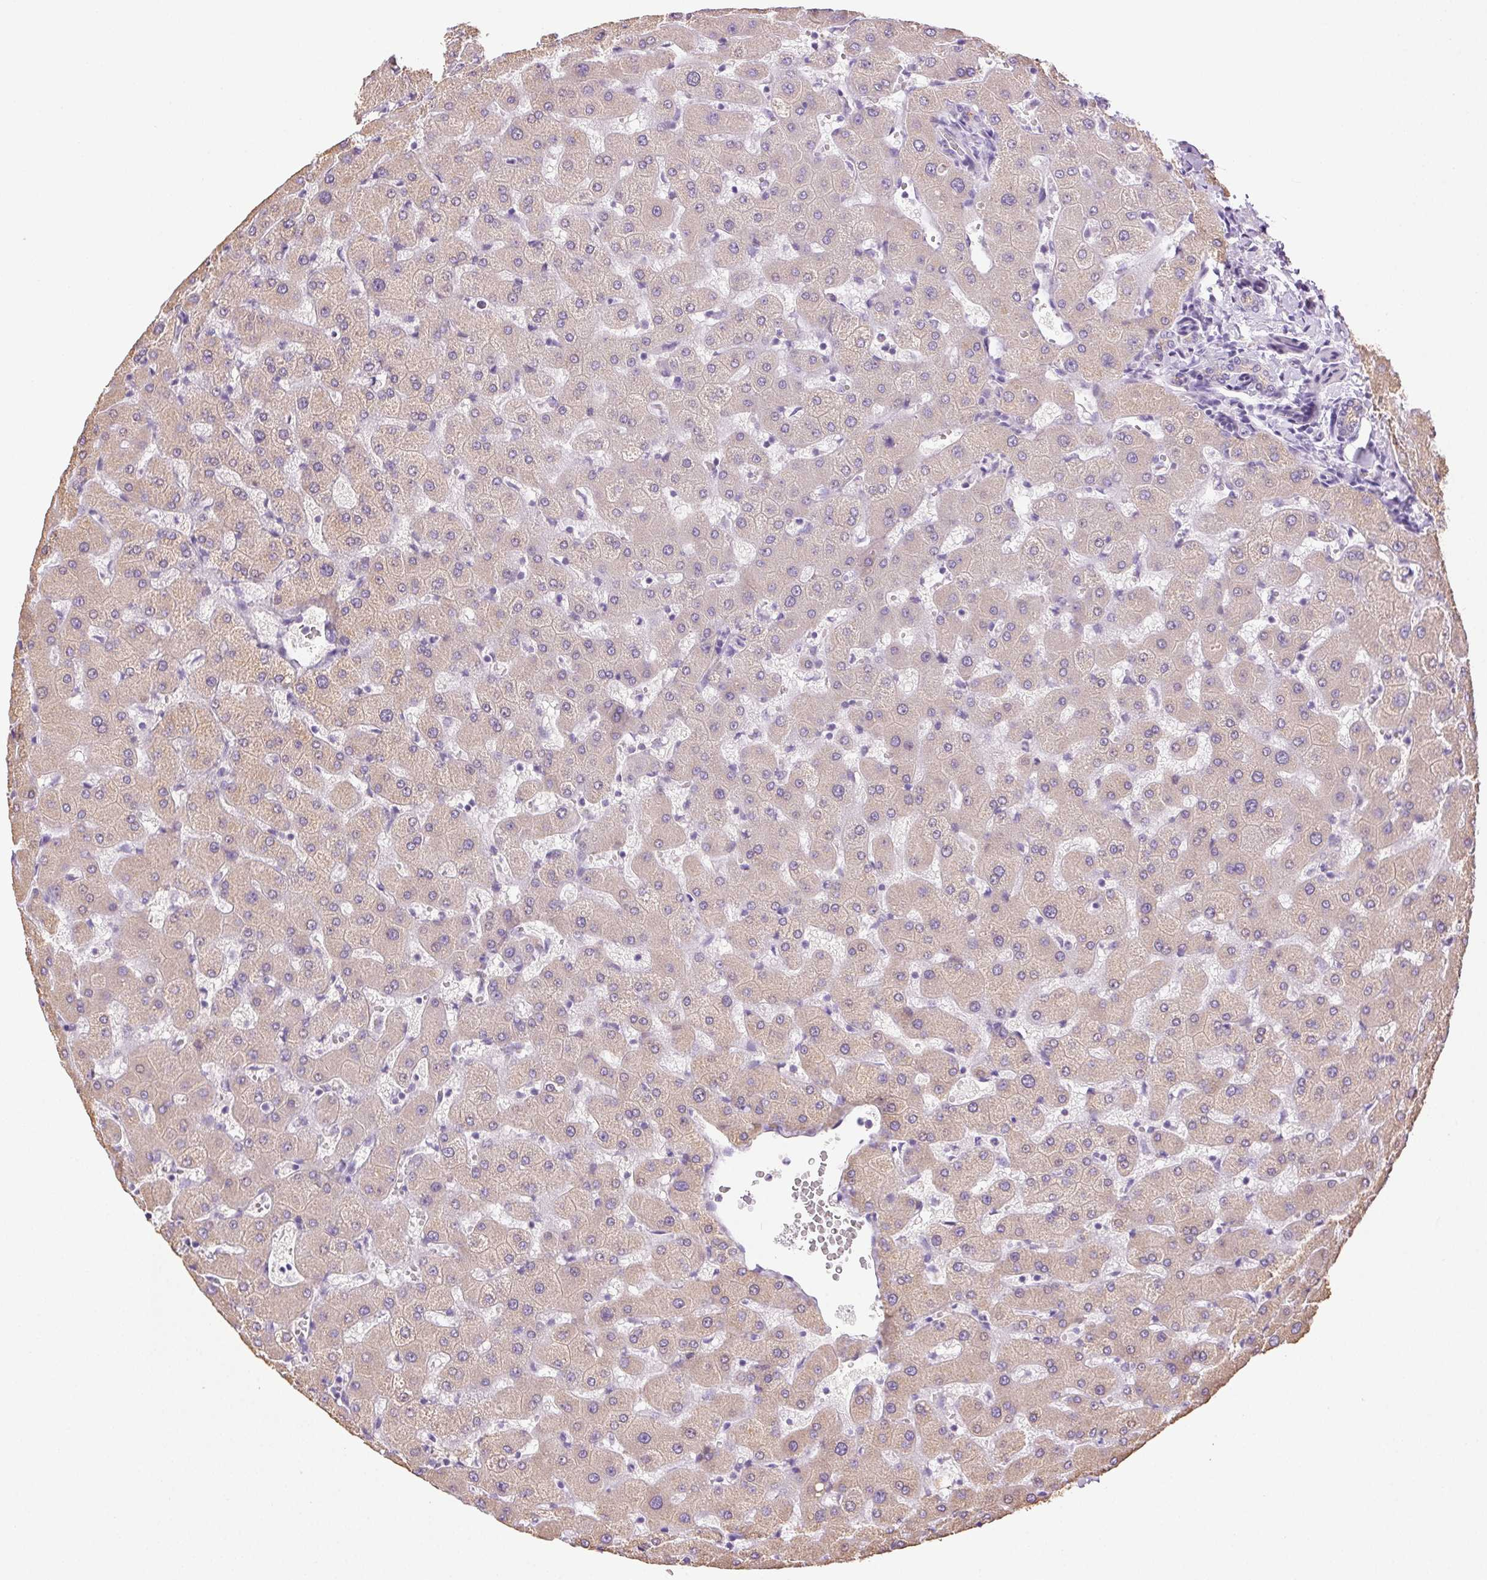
{"staining": {"intensity": "weak", "quantity": "<25%", "location": "cytoplasmic/membranous"}, "tissue": "liver", "cell_type": "Cholangiocytes", "image_type": "normal", "snomed": [{"axis": "morphology", "description": "Normal tissue, NOS"}, {"axis": "topography", "description": "Liver"}], "caption": "This photomicrograph is of normal liver stained with immunohistochemistry (IHC) to label a protein in brown with the nuclei are counter-stained blue. There is no positivity in cholangiocytes.", "gene": "CLDN10", "patient": {"sex": "female", "age": 63}}